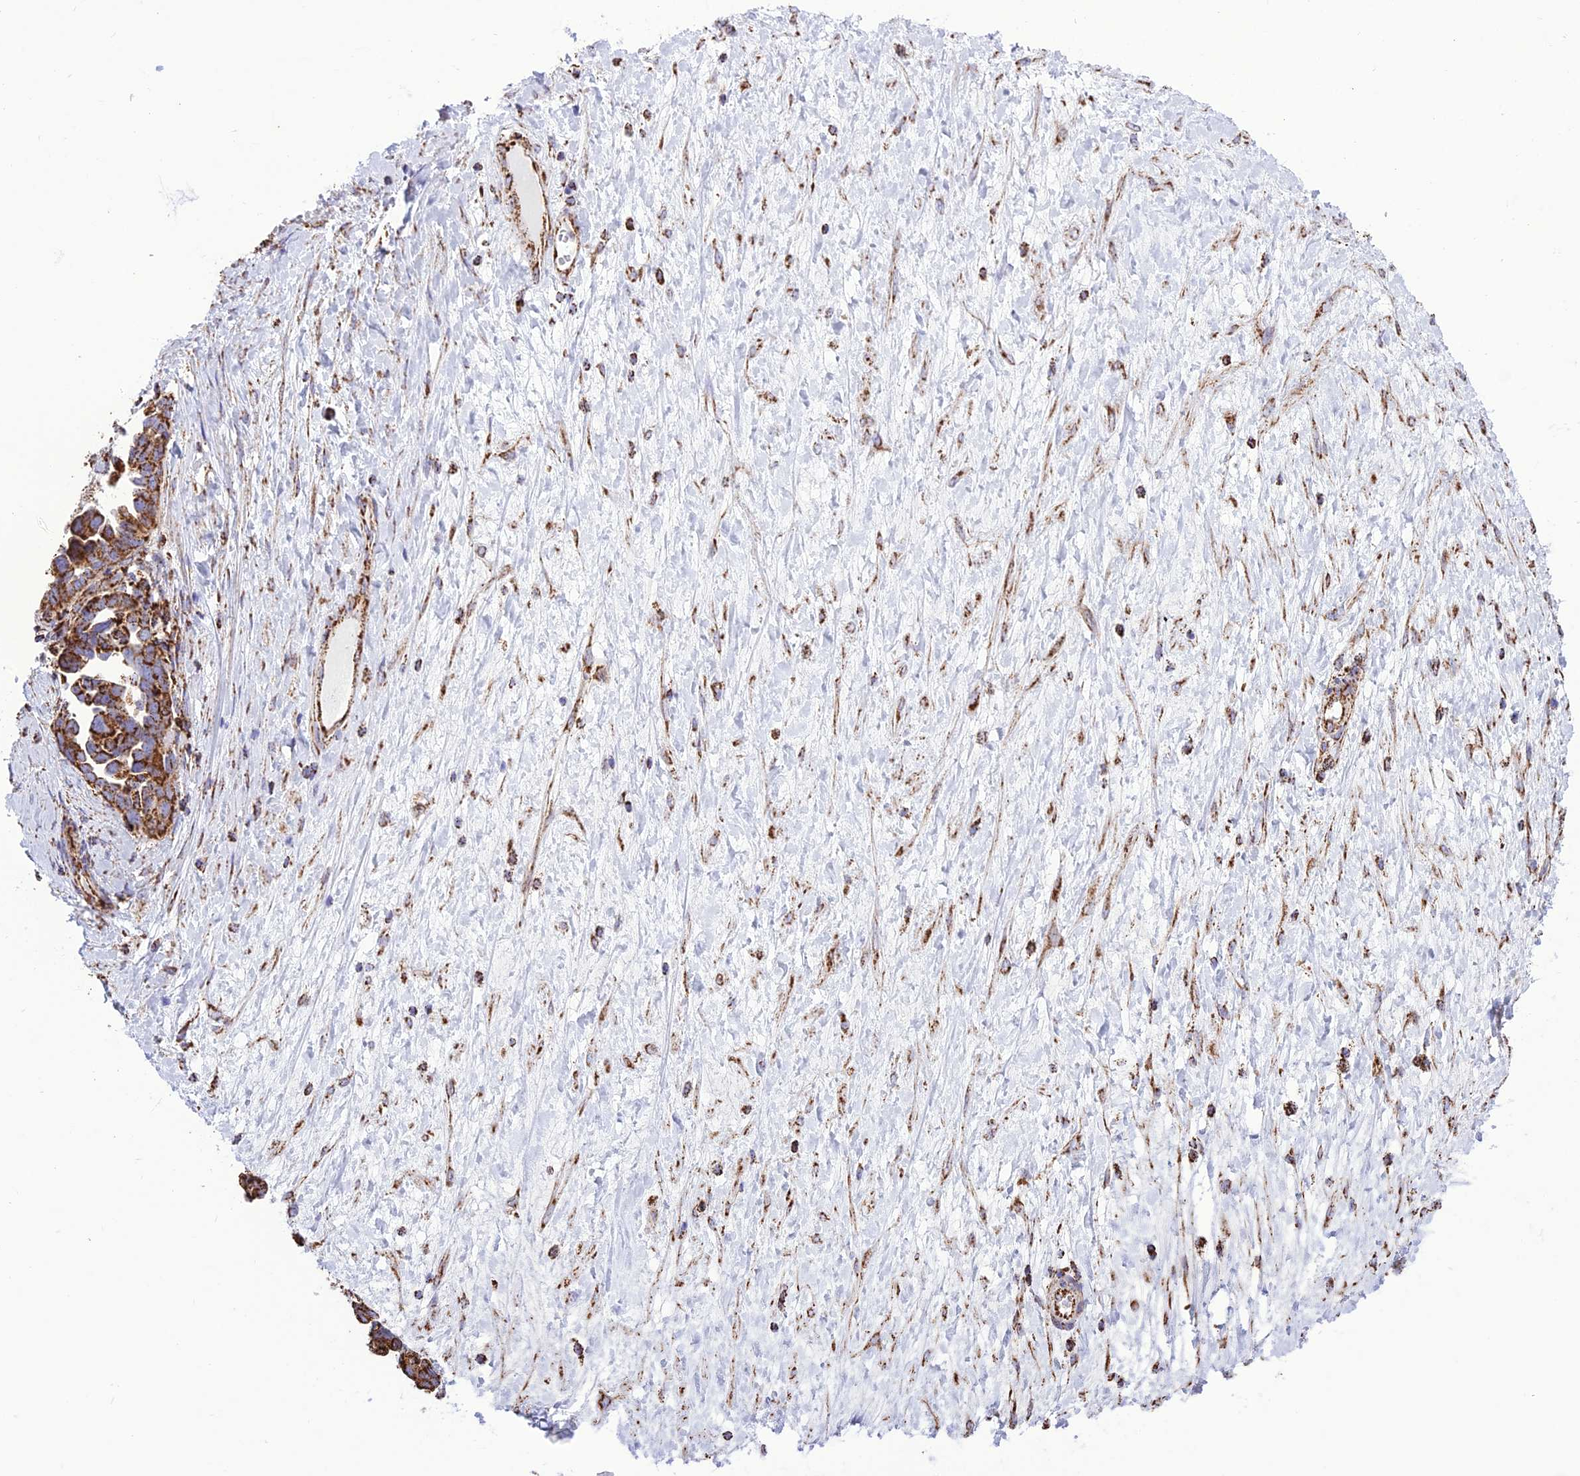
{"staining": {"intensity": "strong", "quantity": ">75%", "location": "cytoplasmic/membranous"}, "tissue": "ovarian cancer", "cell_type": "Tumor cells", "image_type": "cancer", "snomed": [{"axis": "morphology", "description": "Cystadenocarcinoma, serous, NOS"}, {"axis": "topography", "description": "Ovary"}], "caption": "This photomicrograph exhibits ovarian serous cystadenocarcinoma stained with IHC to label a protein in brown. The cytoplasmic/membranous of tumor cells show strong positivity for the protein. Nuclei are counter-stained blue.", "gene": "NDUFAF1", "patient": {"sex": "female", "age": 54}}